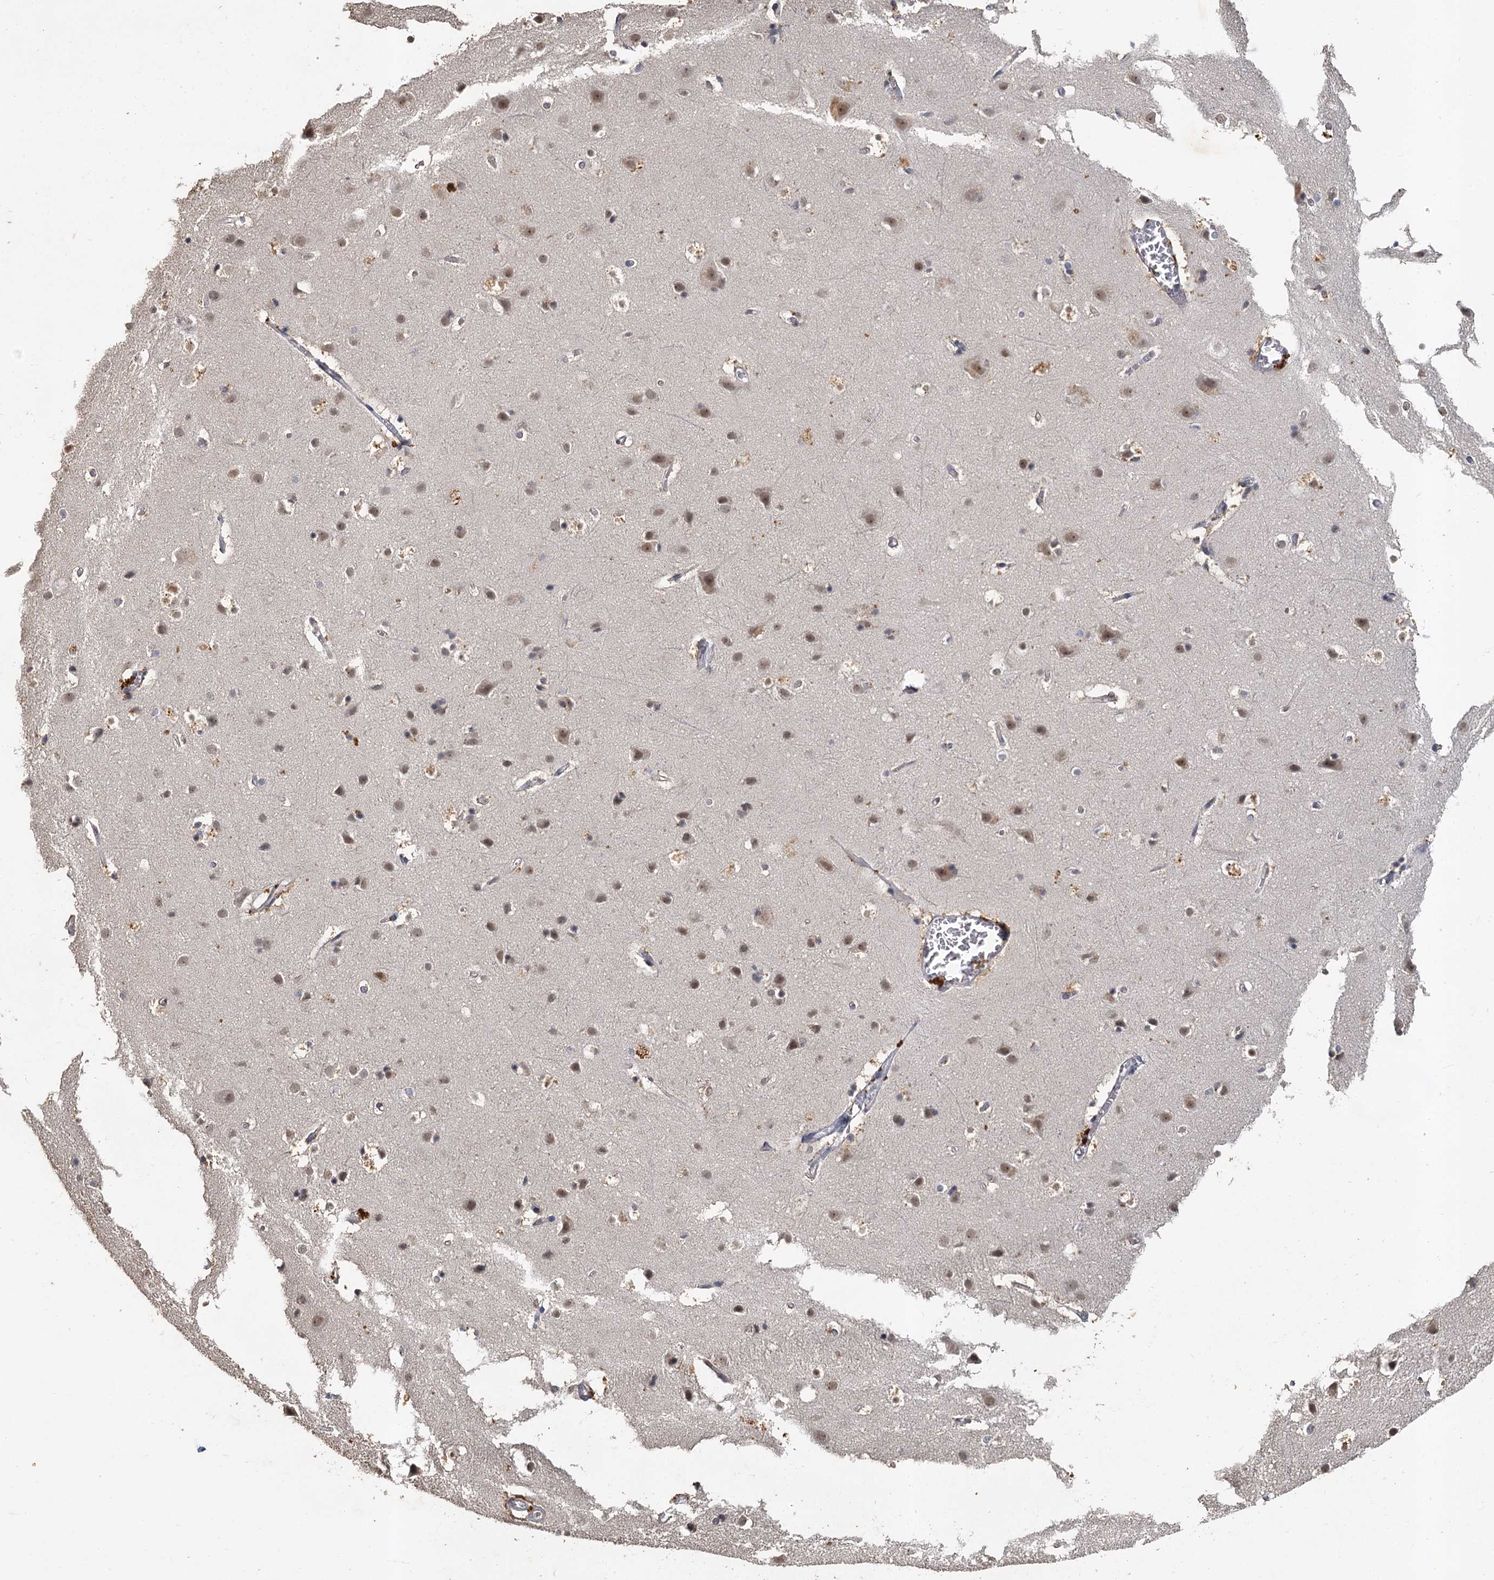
{"staining": {"intensity": "weak", "quantity": "25%-75%", "location": "cytoplasmic/membranous"}, "tissue": "cerebral cortex", "cell_type": "Endothelial cells", "image_type": "normal", "snomed": [{"axis": "morphology", "description": "Normal tissue, NOS"}, {"axis": "topography", "description": "Cerebral cortex"}], "caption": "Endothelial cells demonstrate weak cytoplasmic/membranous expression in about 25%-75% of cells in benign cerebral cortex.", "gene": "MUCL1", "patient": {"sex": "male", "age": 54}}